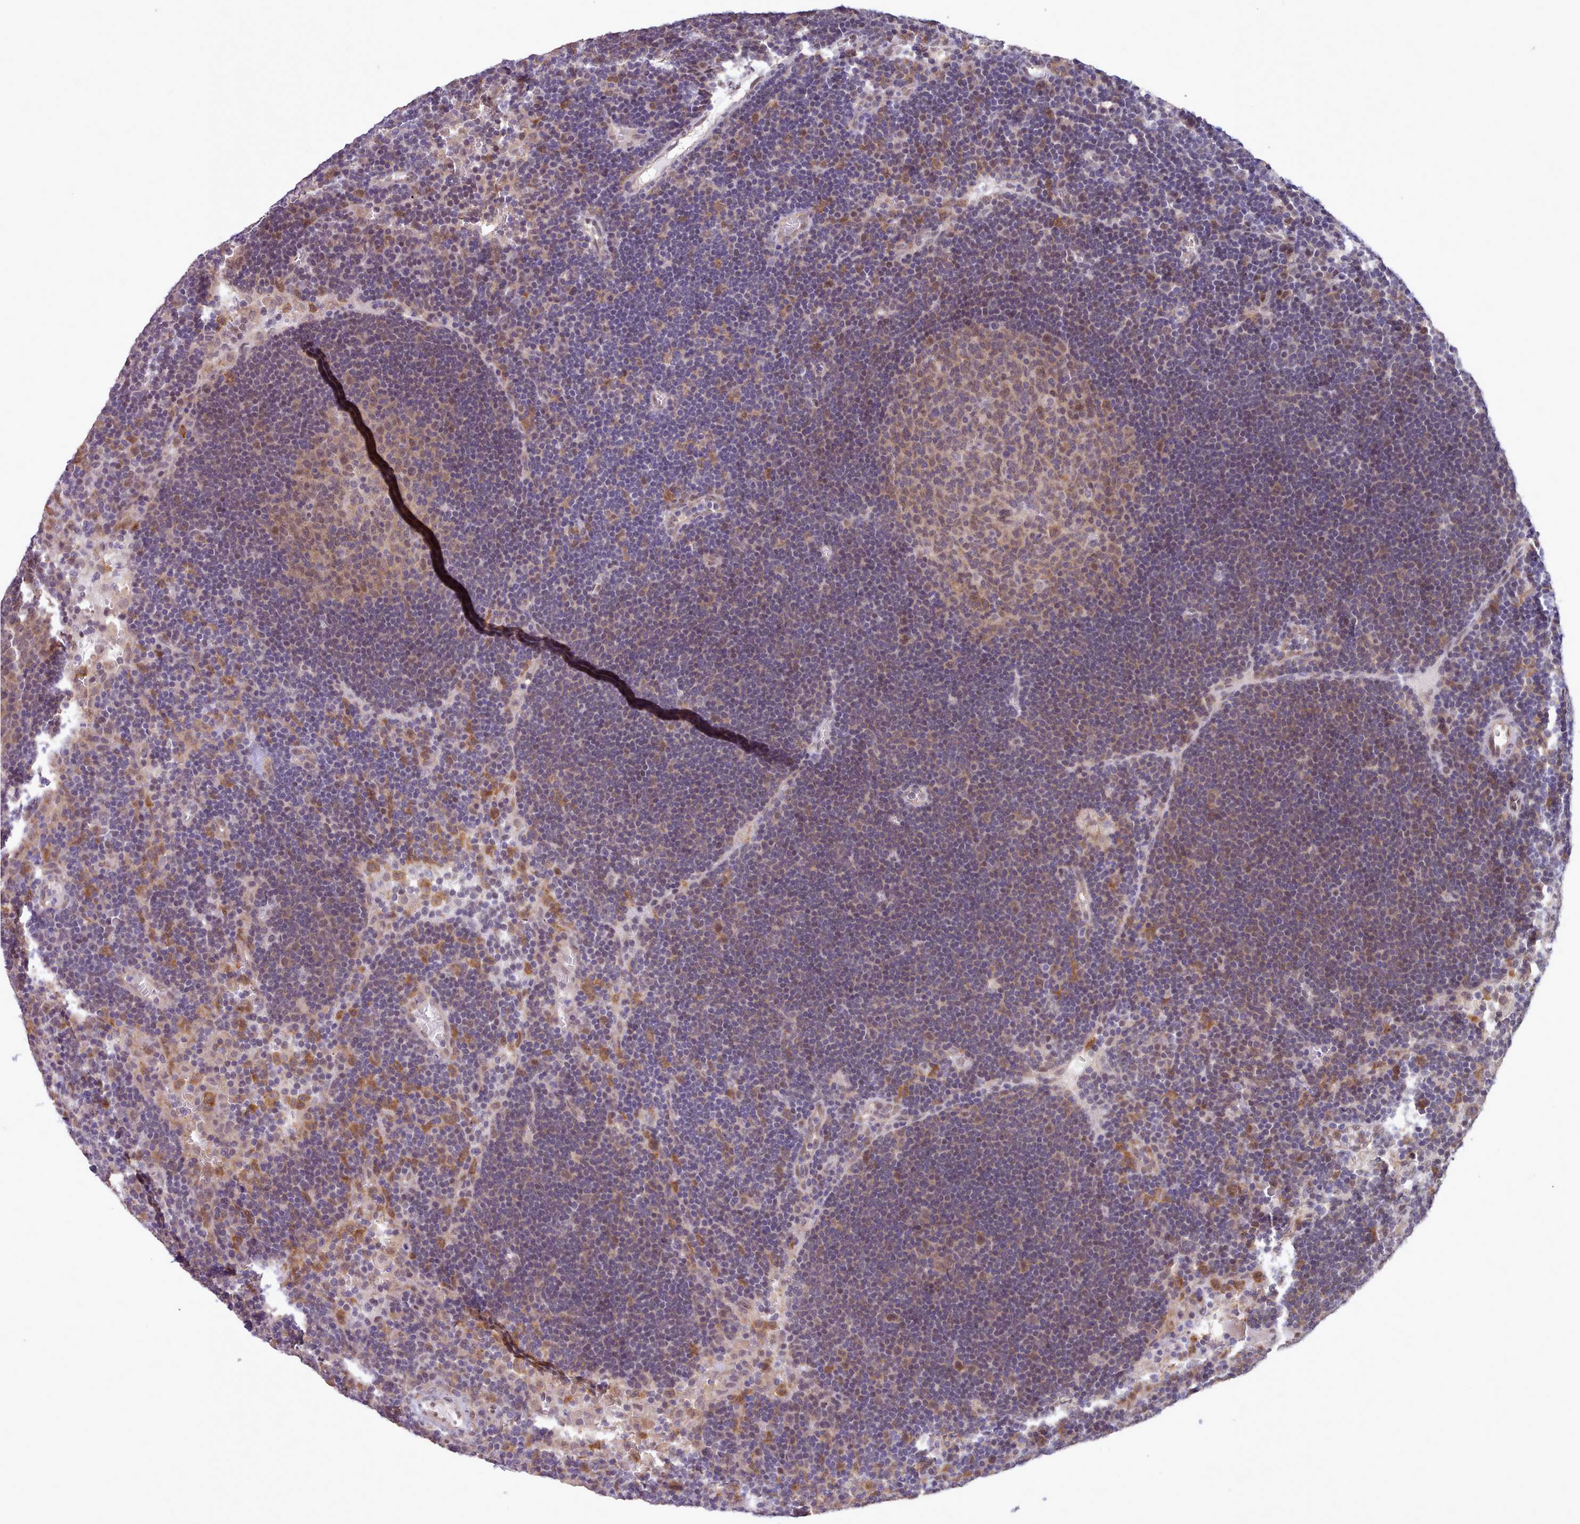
{"staining": {"intensity": "weak", "quantity": "<25%", "location": "nuclear"}, "tissue": "lymph node", "cell_type": "Germinal center cells", "image_type": "normal", "snomed": [{"axis": "morphology", "description": "Normal tissue, NOS"}, {"axis": "topography", "description": "Lymph node"}], "caption": "Immunohistochemical staining of normal lymph node displays no significant positivity in germinal center cells.", "gene": "CES3", "patient": {"sex": "male", "age": 62}}